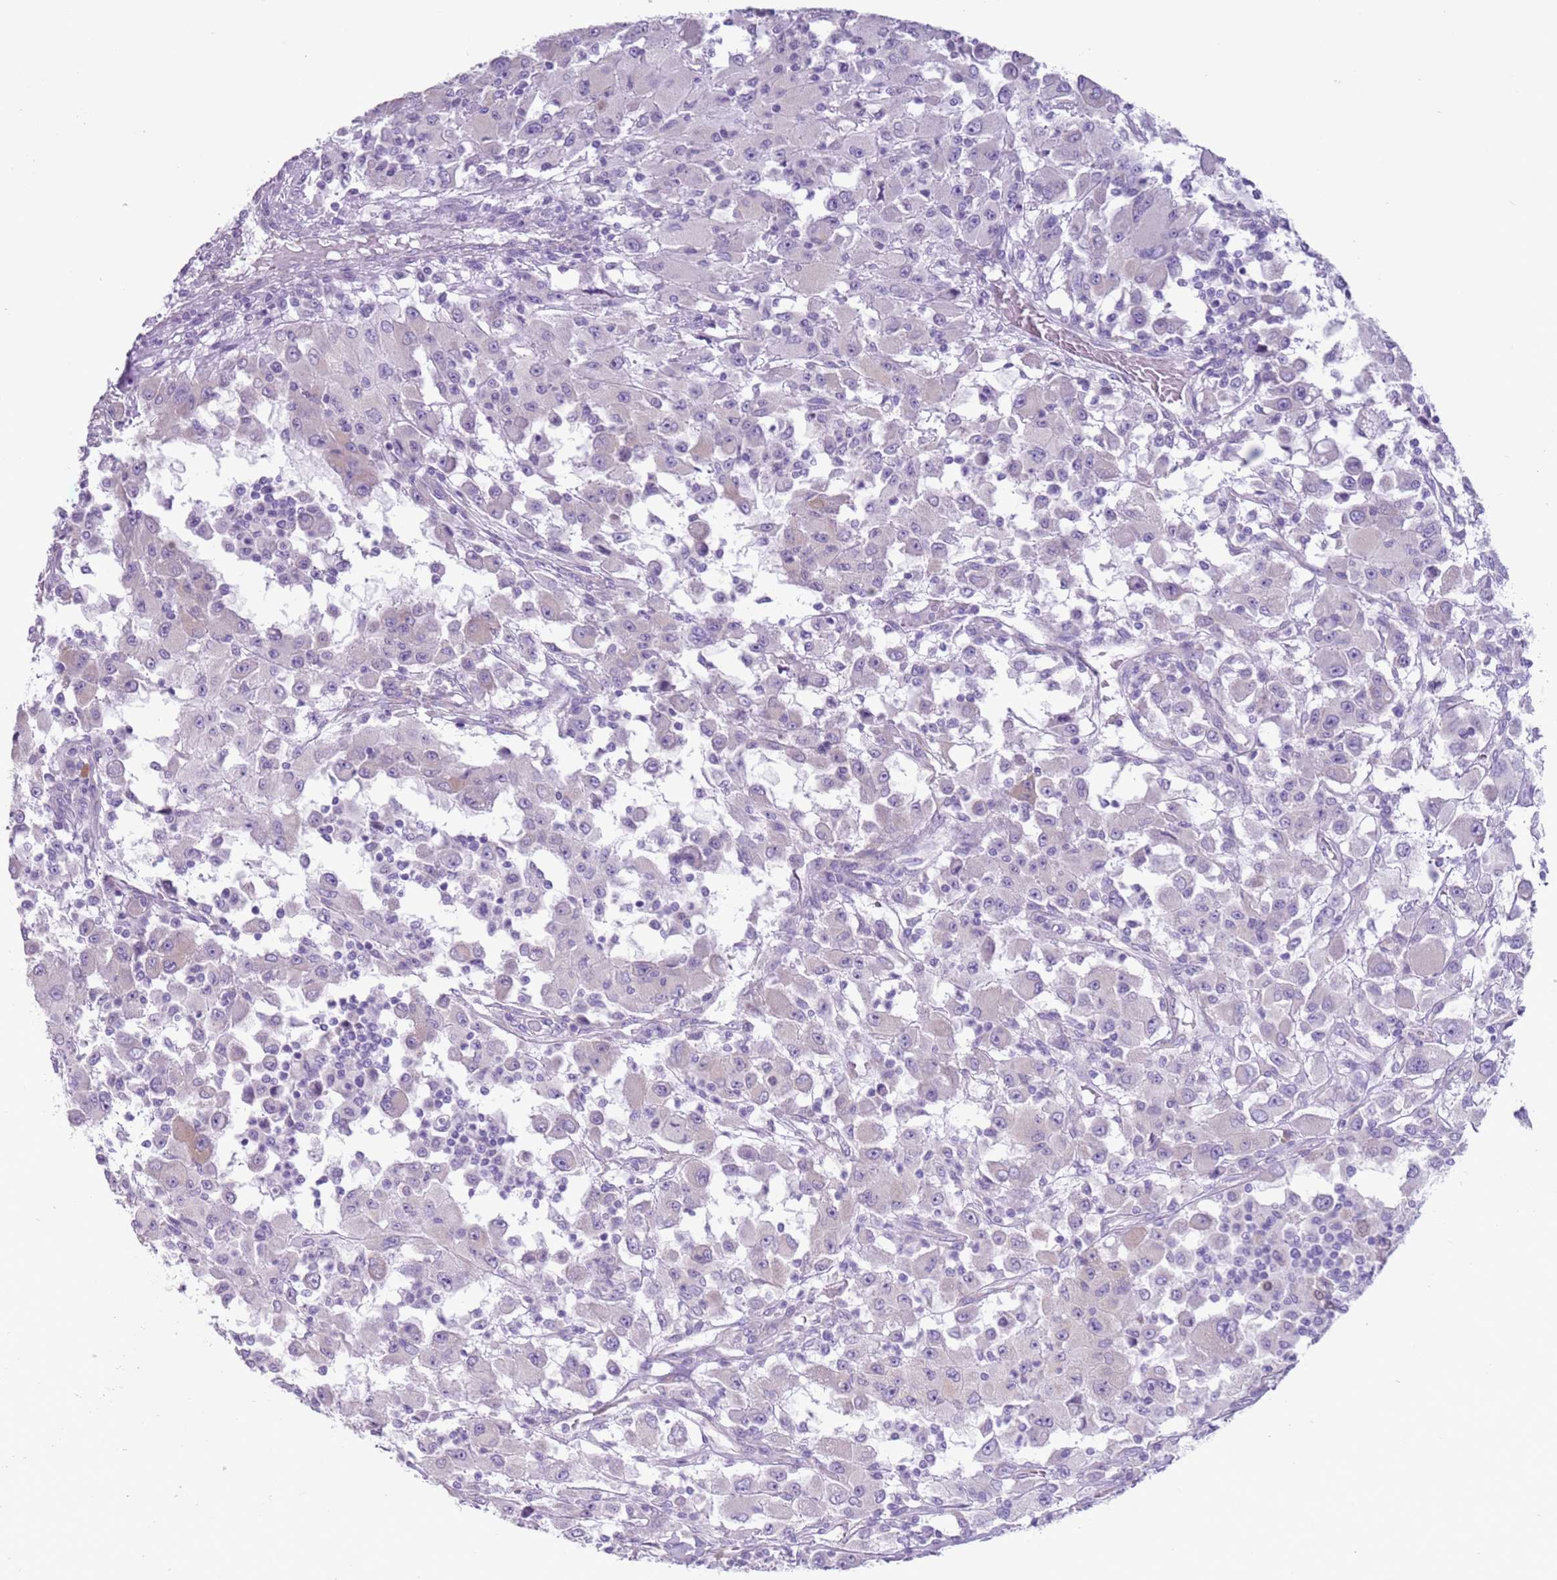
{"staining": {"intensity": "negative", "quantity": "none", "location": "none"}, "tissue": "renal cancer", "cell_type": "Tumor cells", "image_type": "cancer", "snomed": [{"axis": "morphology", "description": "Adenocarcinoma, NOS"}, {"axis": "topography", "description": "Kidney"}], "caption": "Immunohistochemistry micrograph of human renal adenocarcinoma stained for a protein (brown), which demonstrates no positivity in tumor cells.", "gene": "HYOU1", "patient": {"sex": "female", "age": 67}}